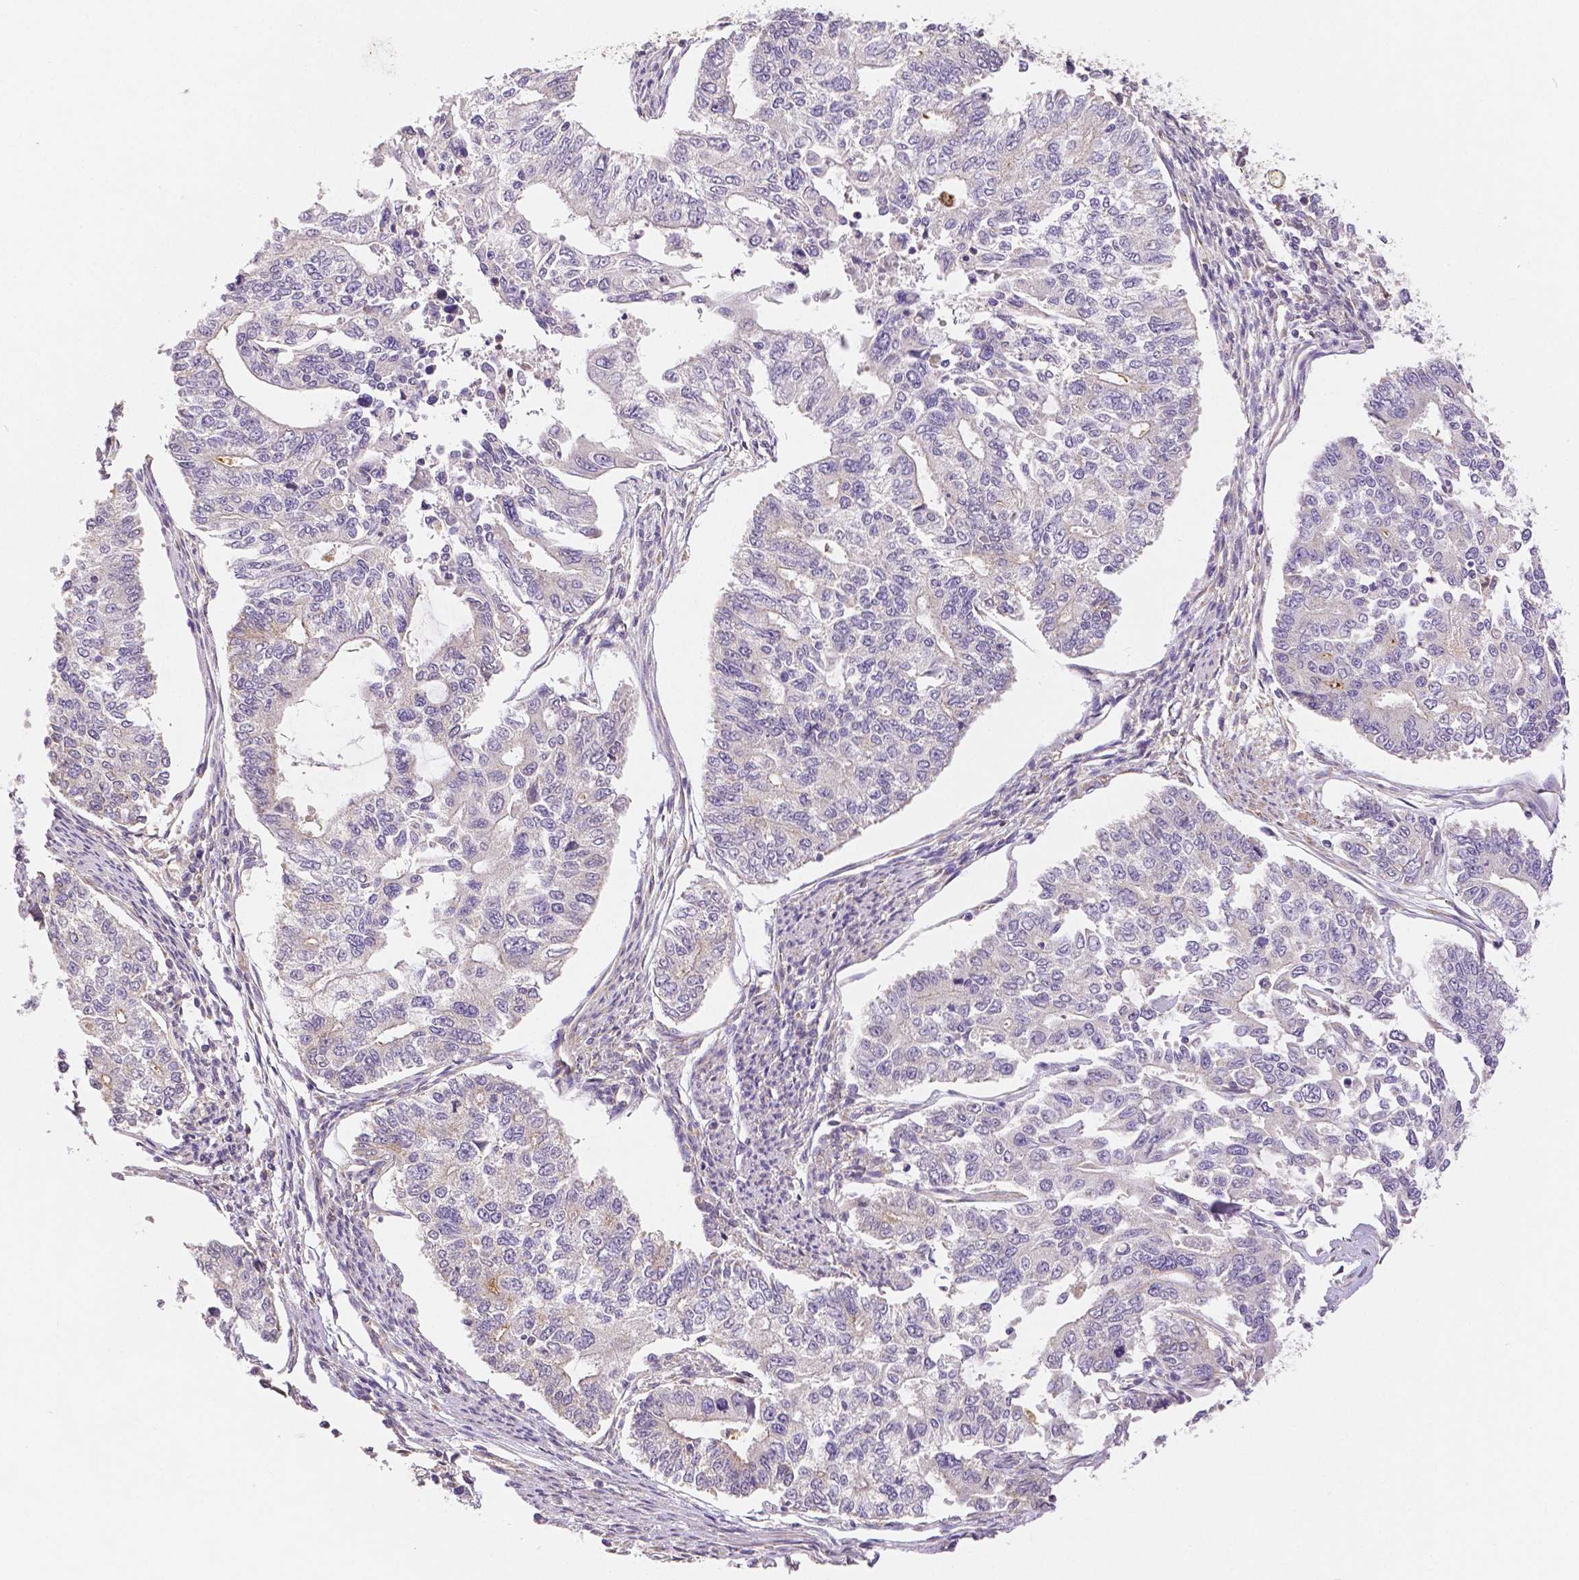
{"staining": {"intensity": "negative", "quantity": "none", "location": "none"}, "tissue": "endometrial cancer", "cell_type": "Tumor cells", "image_type": "cancer", "snomed": [{"axis": "morphology", "description": "Adenocarcinoma, NOS"}, {"axis": "topography", "description": "Uterus"}], "caption": "DAB immunohistochemical staining of endometrial cancer exhibits no significant staining in tumor cells.", "gene": "RHOT1", "patient": {"sex": "female", "age": 59}}